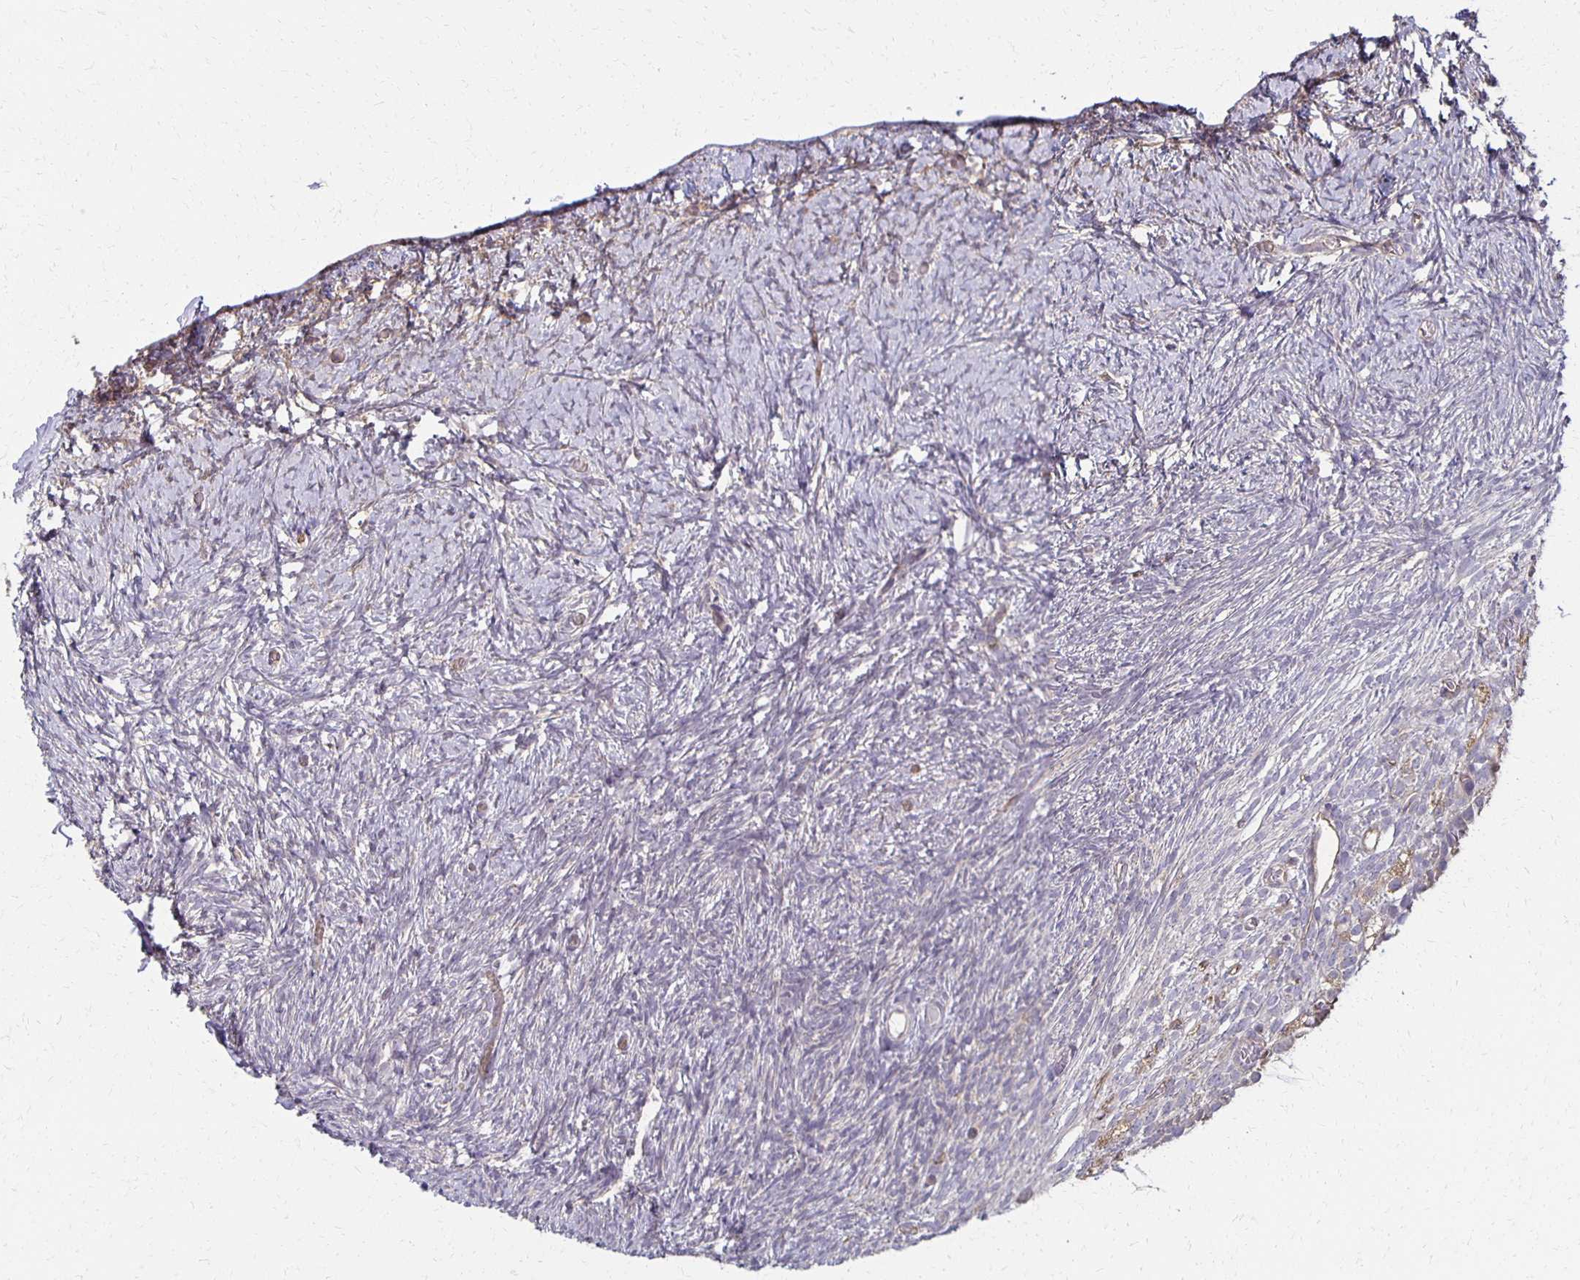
{"staining": {"intensity": "weak", "quantity": ">75%", "location": "cytoplasmic/membranous"}, "tissue": "ovary", "cell_type": "Follicle cells", "image_type": "normal", "snomed": [{"axis": "morphology", "description": "Normal tissue, NOS"}, {"axis": "topography", "description": "Ovary"}], "caption": "Immunohistochemistry of unremarkable human ovary exhibits low levels of weak cytoplasmic/membranous positivity in approximately >75% of follicle cells. The staining was performed using DAB, with brown indicating positive protein expression. Nuclei are stained blue with hematoxylin.", "gene": "GPX4", "patient": {"sex": "female", "age": 39}}